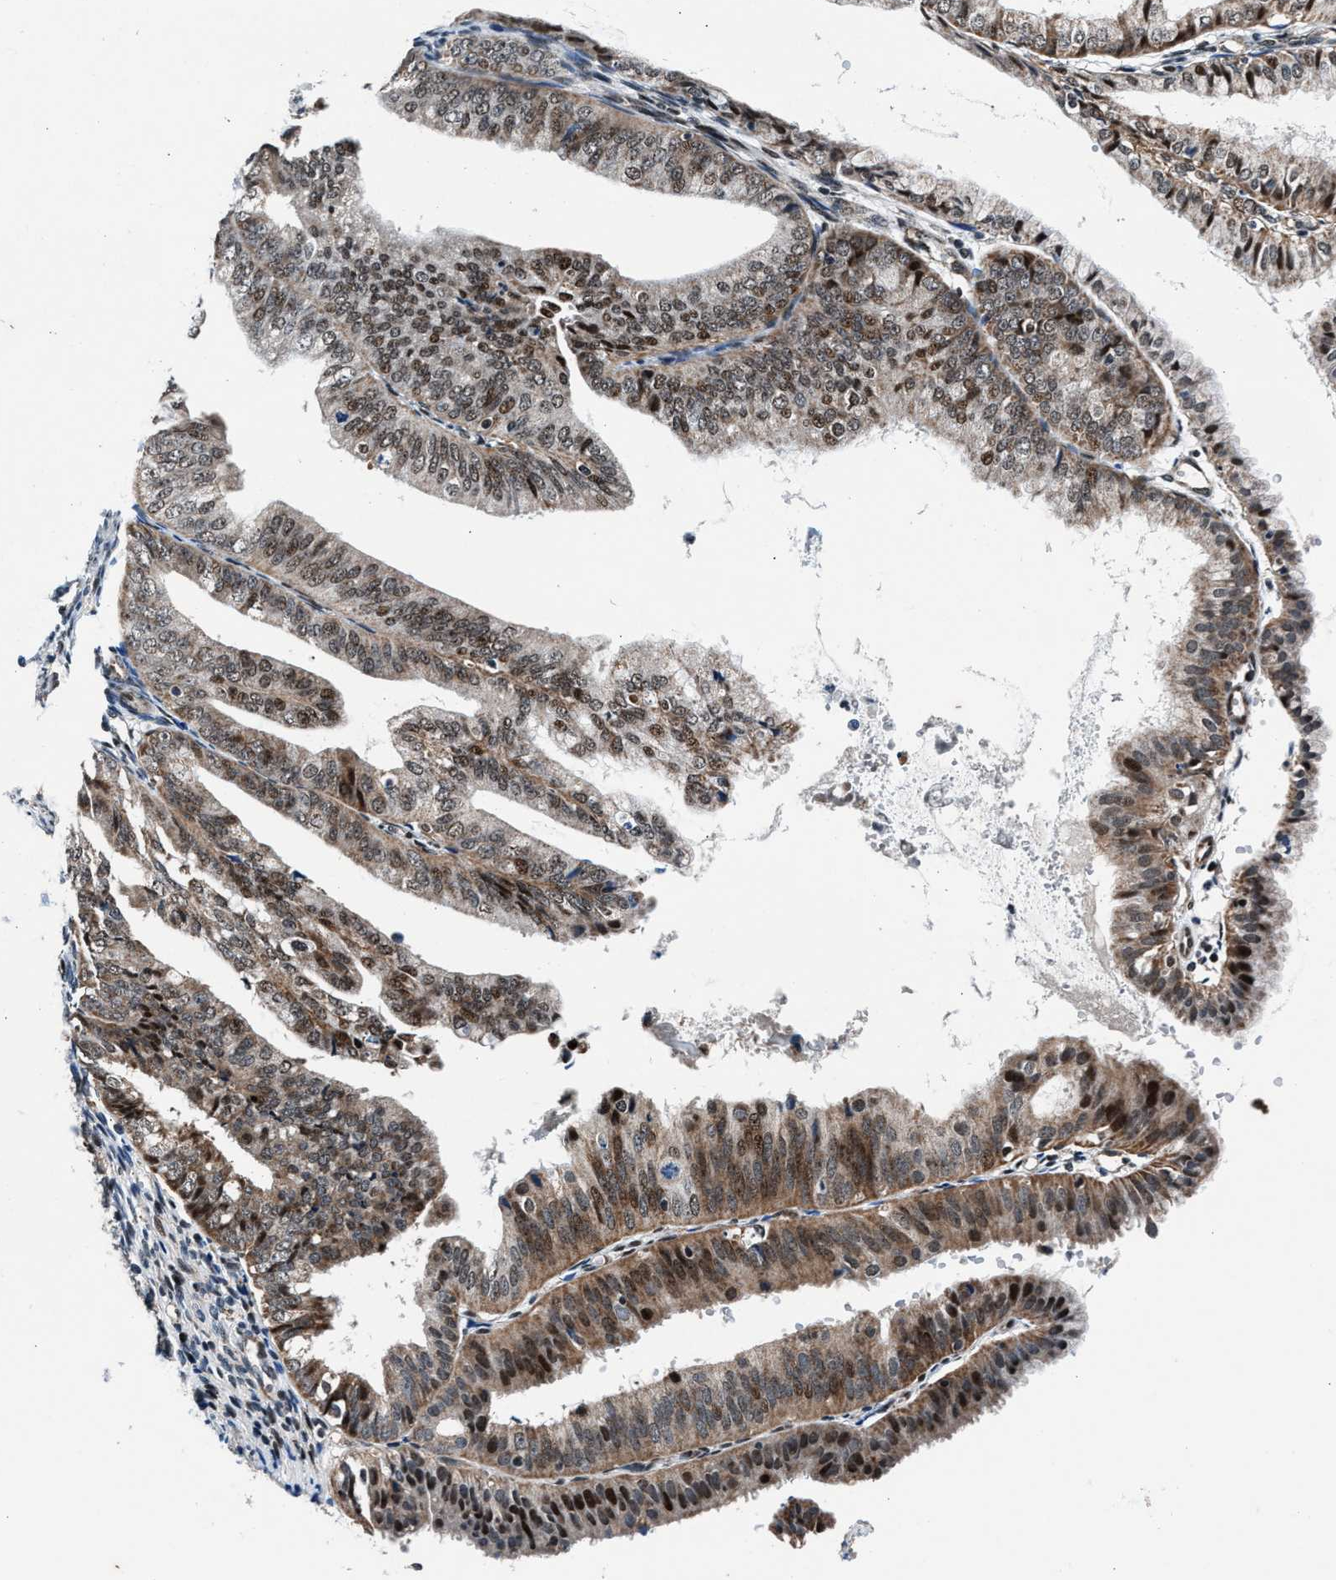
{"staining": {"intensity": "weak", "quantity": ">75%", "location": "cytoplasmic/membranous,nuclear"}, "tissue": "endometrial cancer", "cell_type": "Tumor cells", "image_type": "cancer", "snomed": [{"axis": "morphology", "description": "Adenocarcinoma, NOS"}, {"axis": "topography", "description": "Endometrium"}], "caption": "Immunohistochemical staining of adenocarcinoma (endometrial) shows low levels of weak cytoplasmic/membranous and nuclear positivity in about >75% of tumor cells.", "gene": "PRRC2B", "patient": {"sex": "female", "age": 63}}